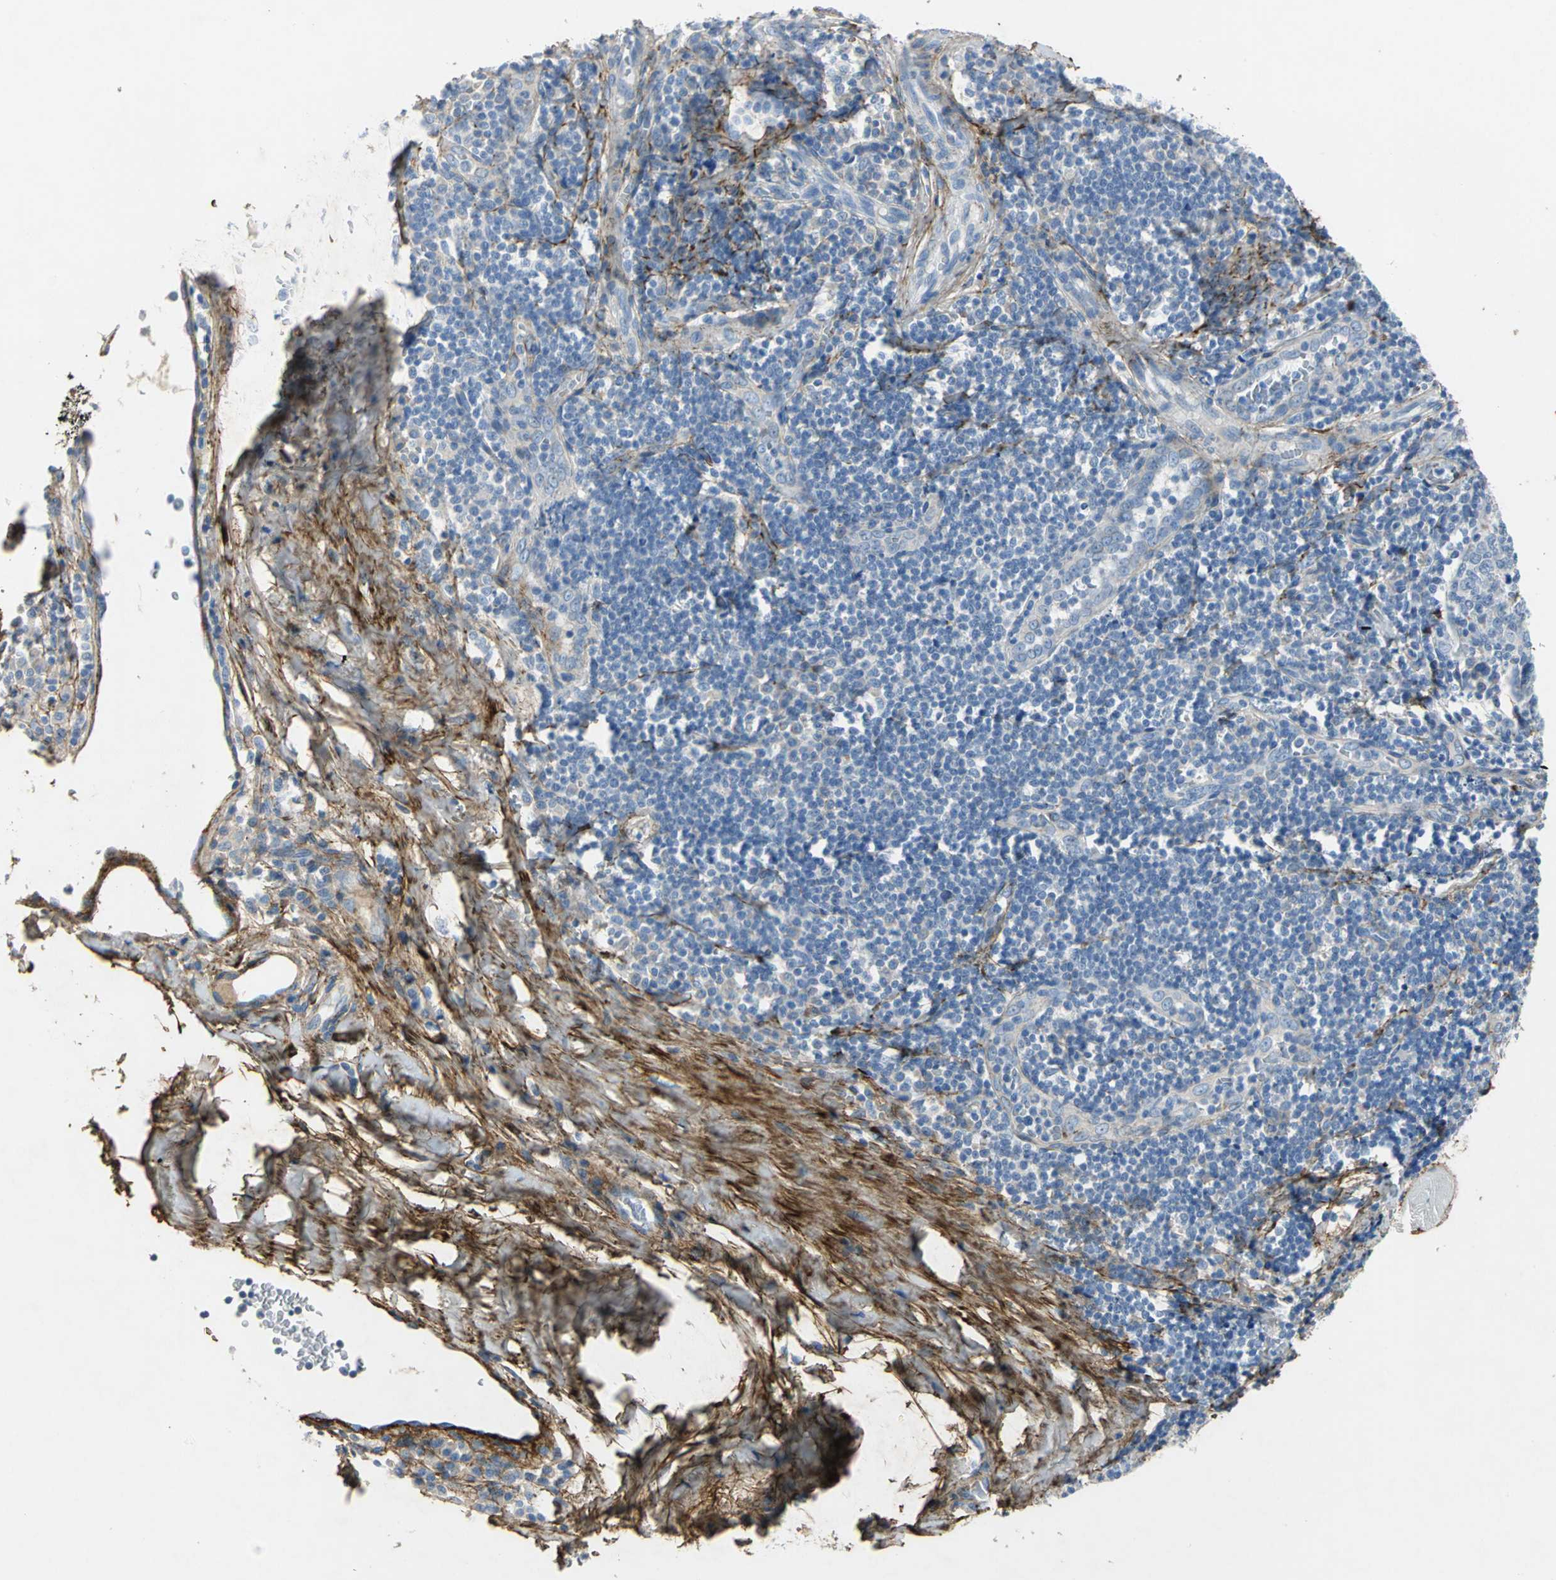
{"staining": {"intensity": "negative", "quantity": "none", "location": "none"}, "tissue": "tonsil", "cell_type": "Germinal center cells", "image_type": "normal", "snomed": [{"axis": "morphology", "description": "Normal tissue, NOS"}, {"axis": "topography", "description": "Tonsil"}], "caption": "High power microscopy histopathology image of an IHC micrograph of unremarkable tonsil, revealing no significant staining in germinal center cells.", "gene": "EFNB3", "patient": {"sex": "male", "age": 31}}